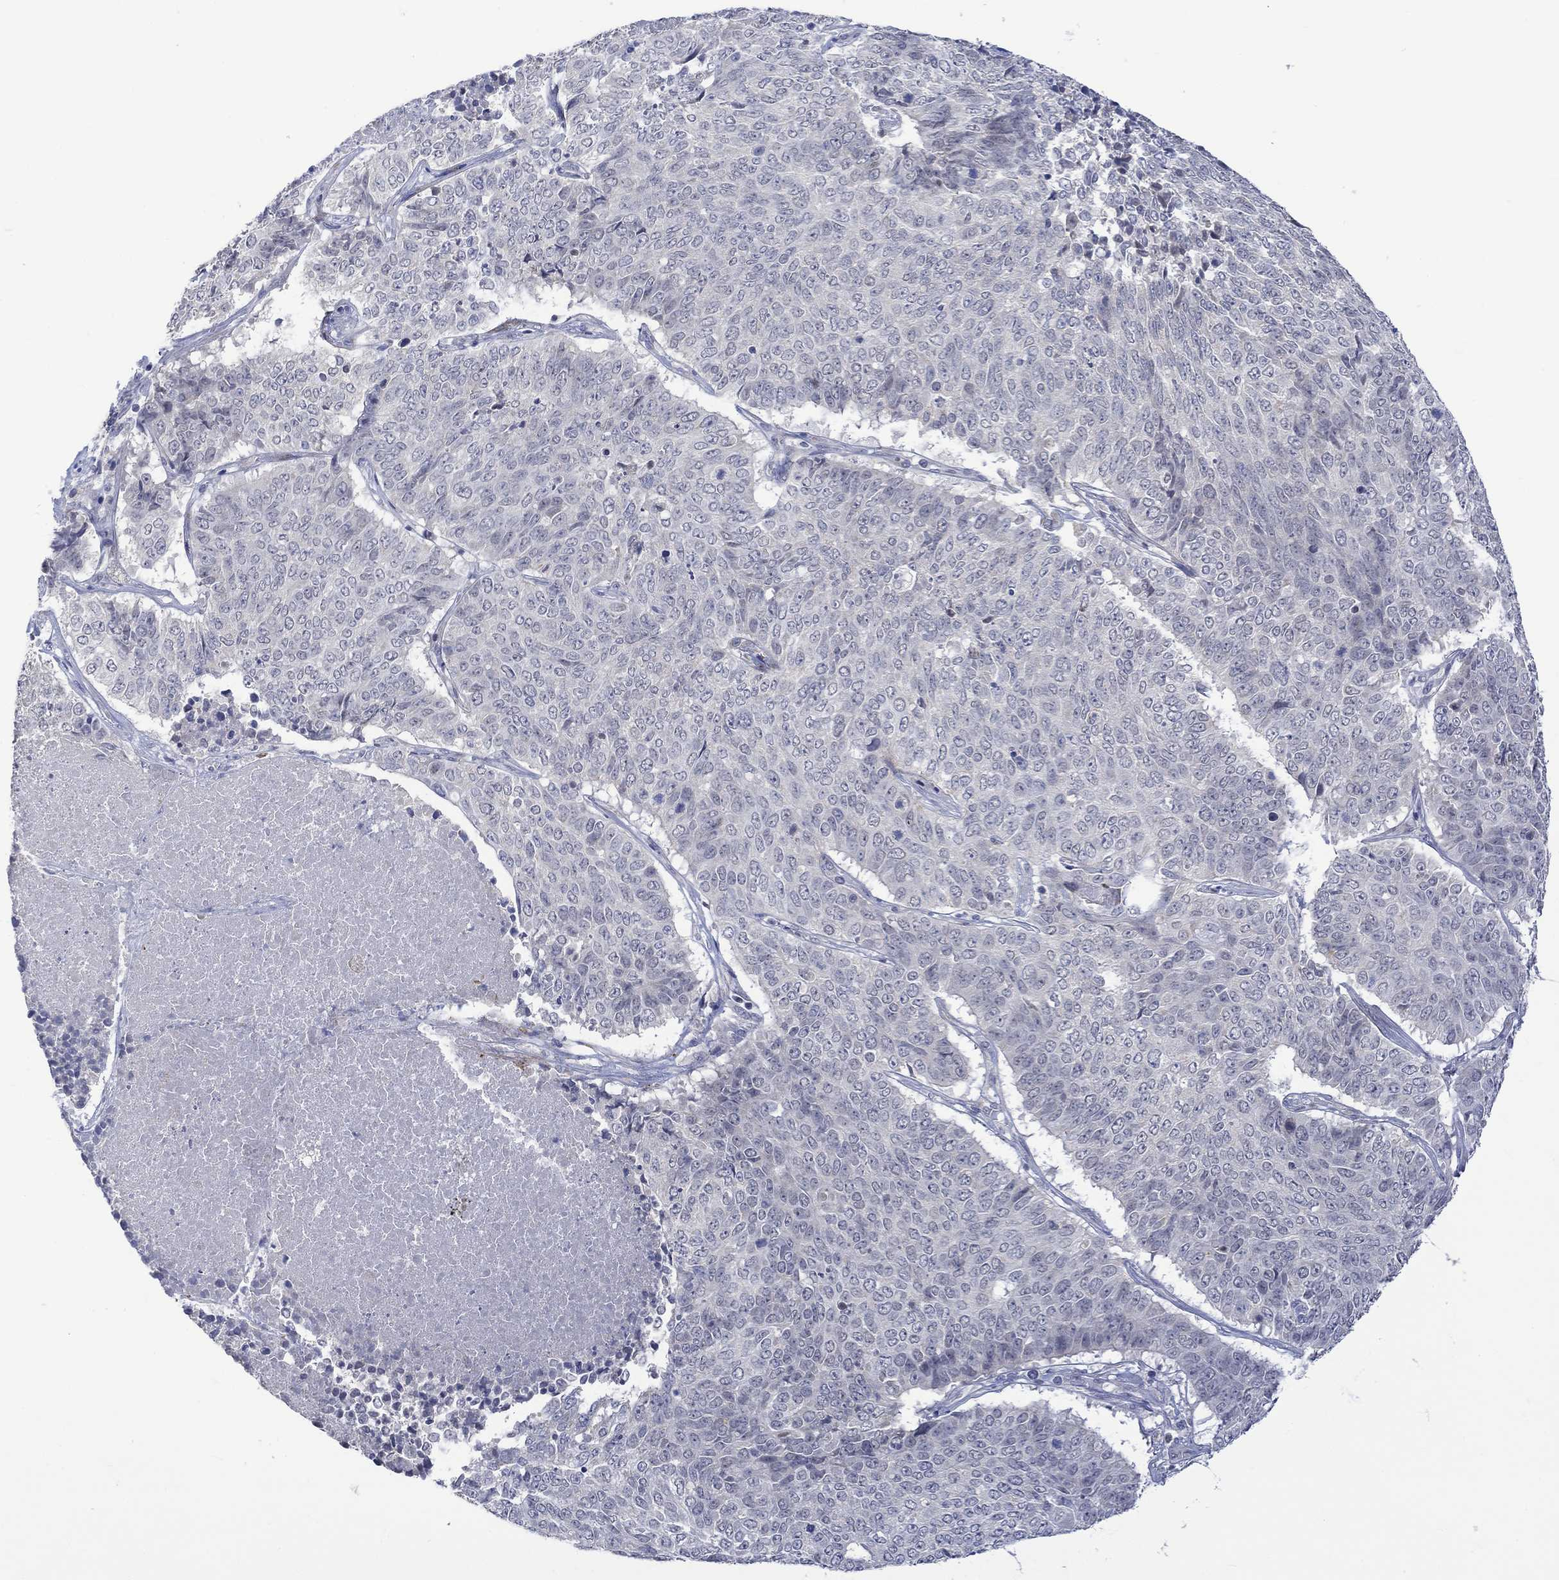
{"staining": {"intensity": "negative", "quantity": "none", "location": "none"}, "tissue": "lung cancer", "cell_type": "Tumor cells", "image_type": "cancer", "snomed": [{"axis": "morphology", "description": "Squamous cell carcinoma, NOS"}, {"axis": "topography", "description": "Lung"}], "caption": "Lung cancer (squamous cell carcinoma) was stained to show a protein in brown. There is no significant expression in tumor cells.", "gene": "SLC48A1", "patient": {"sex": "male", "age": 64}}